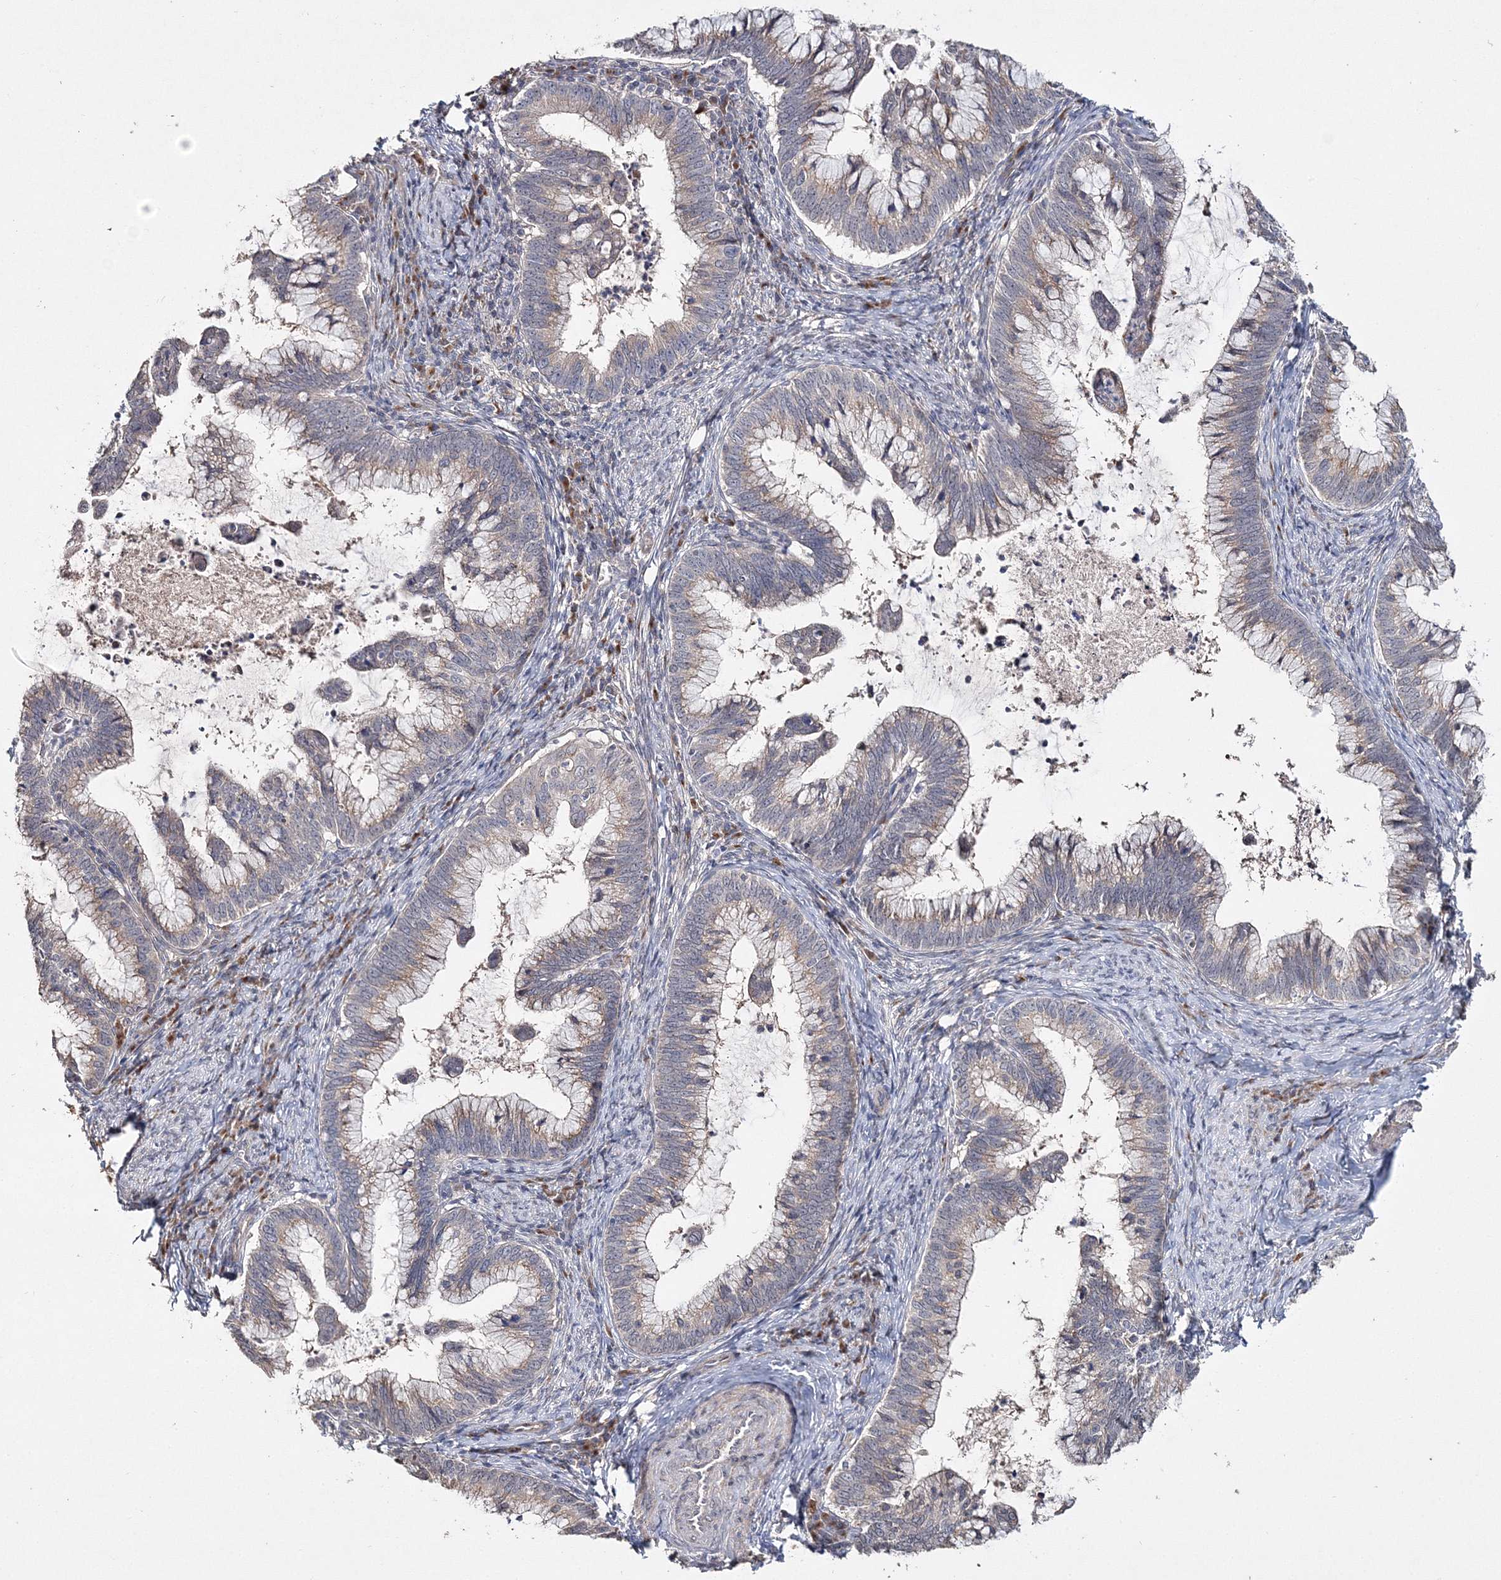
{"staining": {"intensity": "weak", "quantity": "25%-75%", "location": "cytoplasmic/membranous"}, "tissue": "cervical cancer", "cell_type": "Tumor cells", "image_type": "cancer", "snomed": [{"axis": "morphology", "description": "Adenocarcinoma, NOS"}, {"axis": "topography", "description": "Cervix"}], "caption": "Cervical cancer was stained to show a protein in brown. There is low levels of weak cytoplasmic/membranous positivity in about 25%-75% of tumor cells.", "gene": "GJB5", "patient": {"sex": "female", "age": 36}}